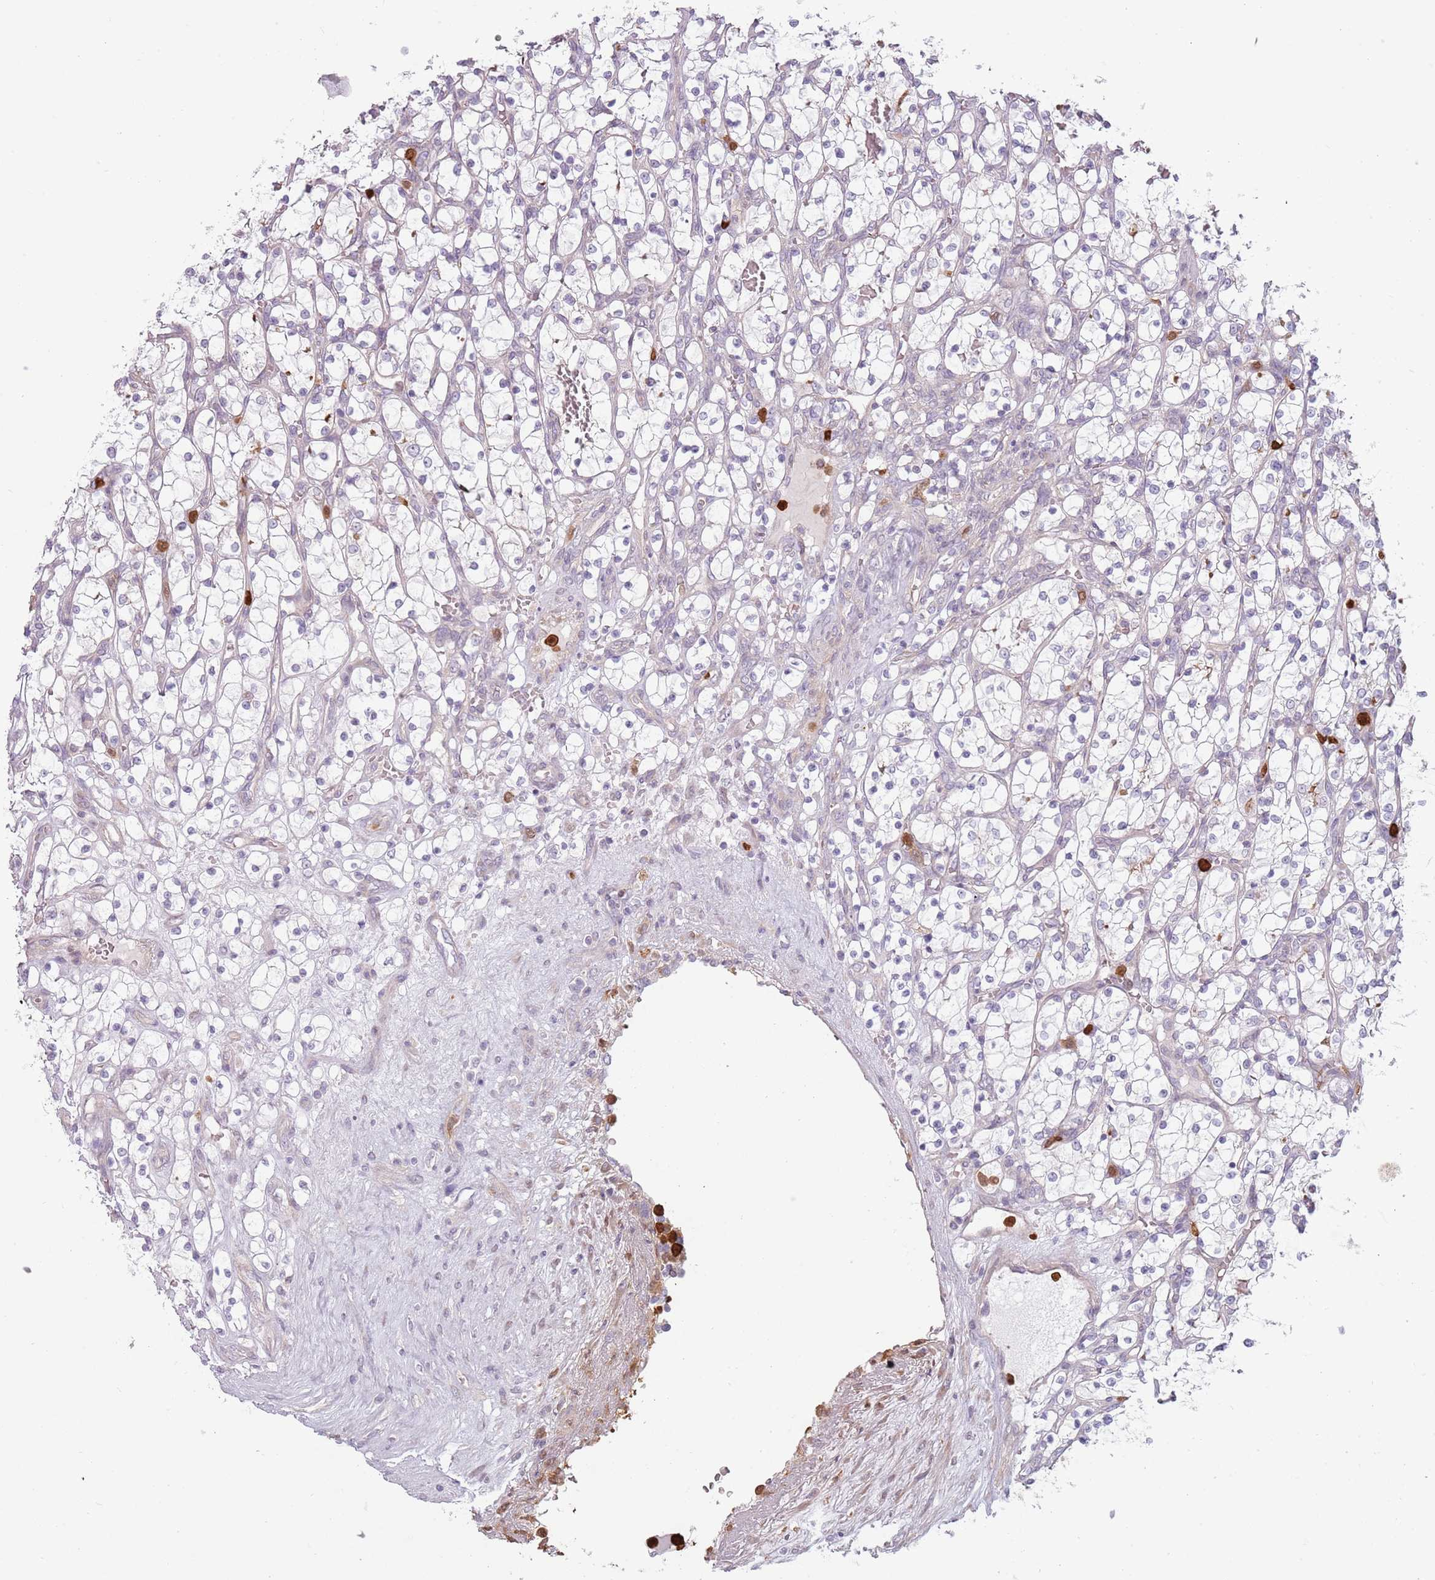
{"staining": {"intensity": "negative", "quantity": "none", "location": "none"}, "tissue": "renal cancer", "cell_type": "Tumor cells", "image_type": "cancer", "snomed": [{"axis": "morphology", "description": "Adenocarcinoma, NOS"}, {"axis": "topography", "description": "Kidney"}], "caption": "Immunohistochemical staining of renal cancer reveals no significant positivity in tumor cells. (Immunohistochemistry (ihc), brightfield microscopy, high magnification).", "gene": "SPAG4", "patient": {"sex": "female", "age": 69}}